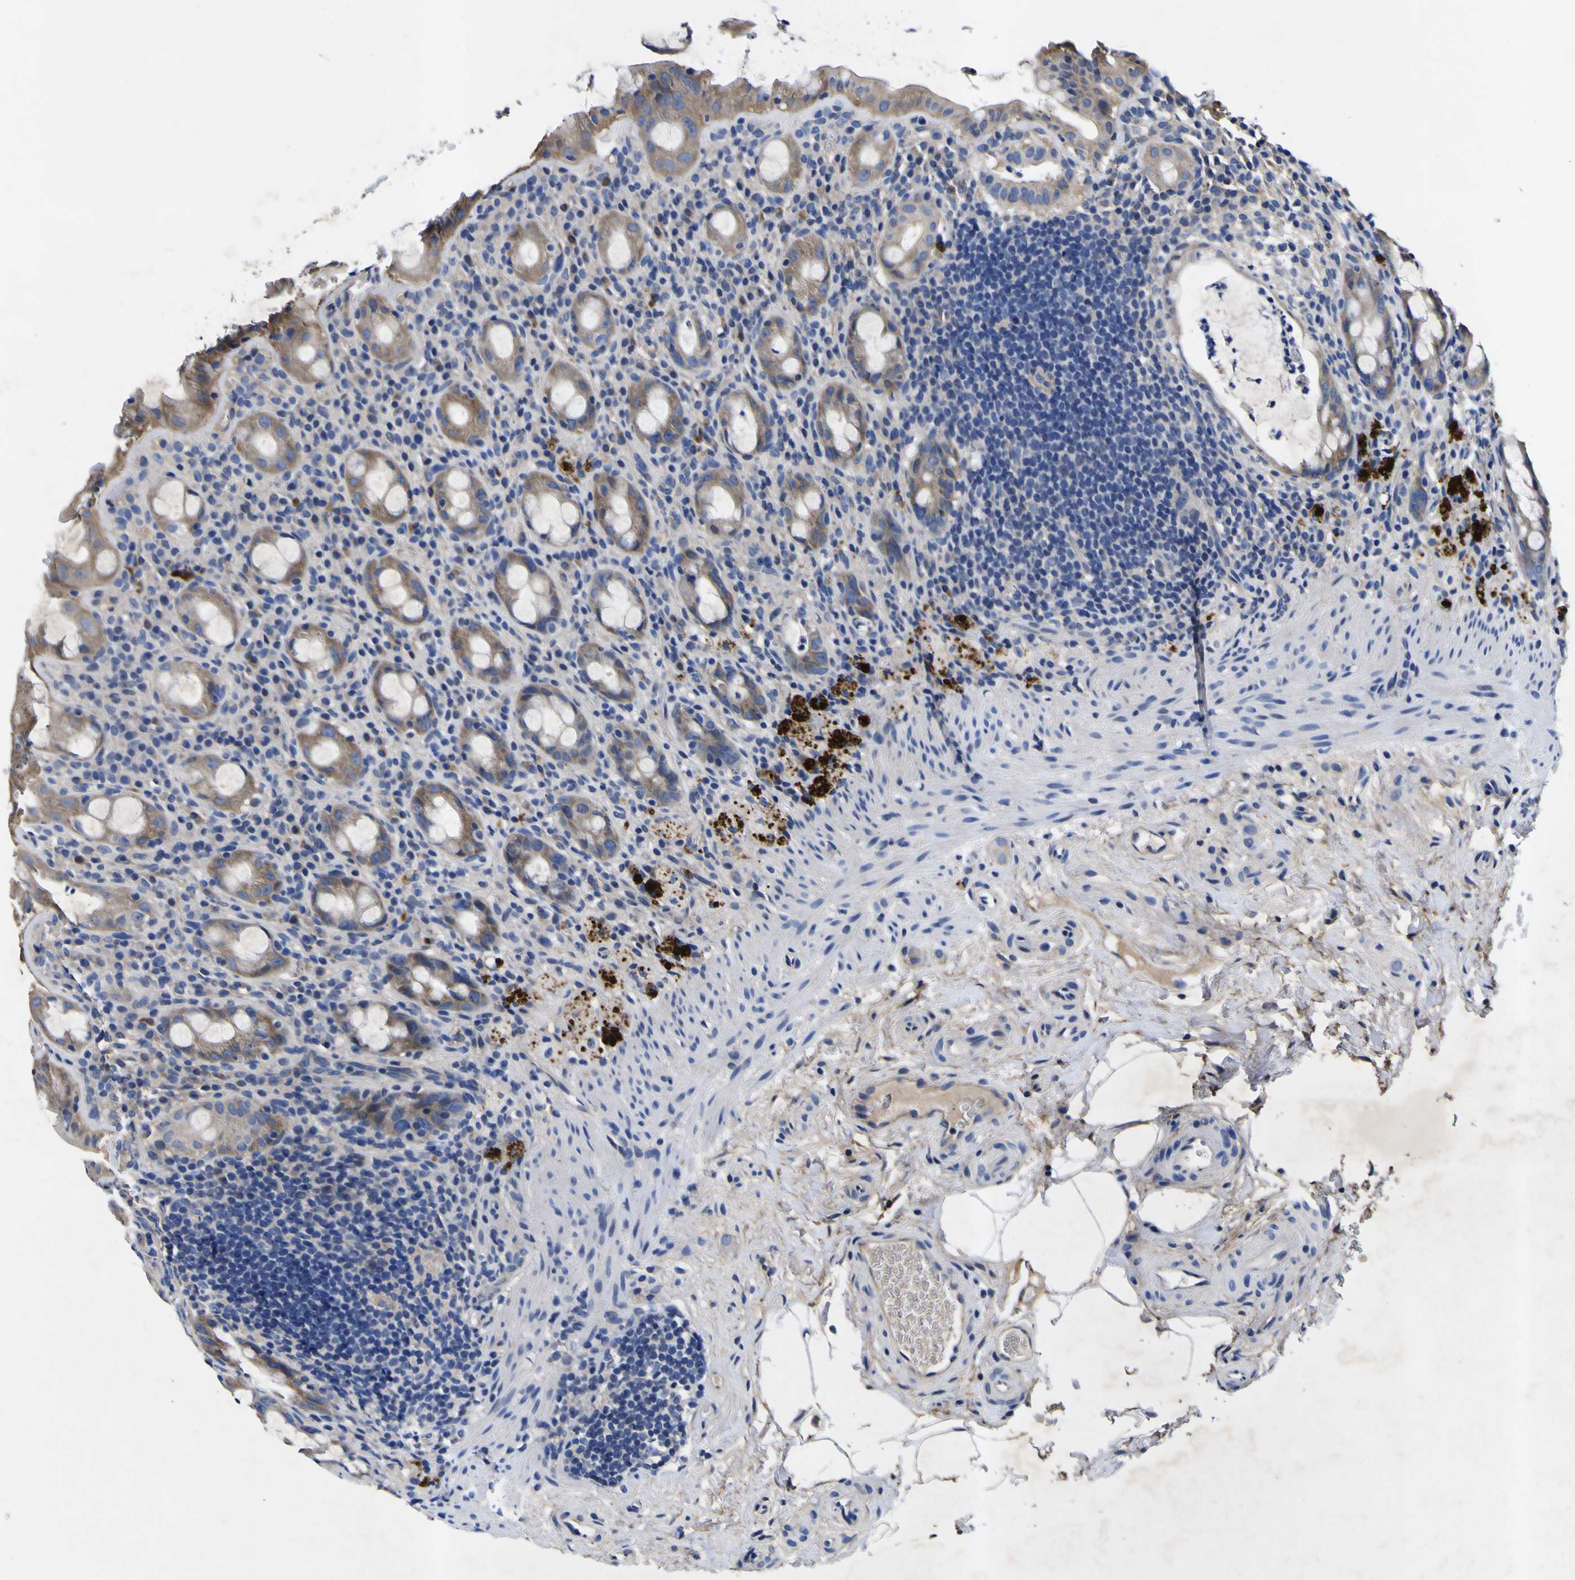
{"staining": {"intensity": "weak", "quantity": ">75%", "location": "cytoplasmic/membranous"}, "tissue": "rectum", "cell_type": "Glandular cells", "image_type": "normal", "snomed": [{"axis": "morphology", "description": "Normal tissue, NOS"}, {"axis": "topography", "description": "Rectum"}], "caption": "This micrograph reveals immunohistochemistry staining of normal rectum, with low weak cytoplasmic/membranous positivity in approximately >75% of glandular cells.", "gene": "VASN", "patient": {"sex": "male", "age": 44}}